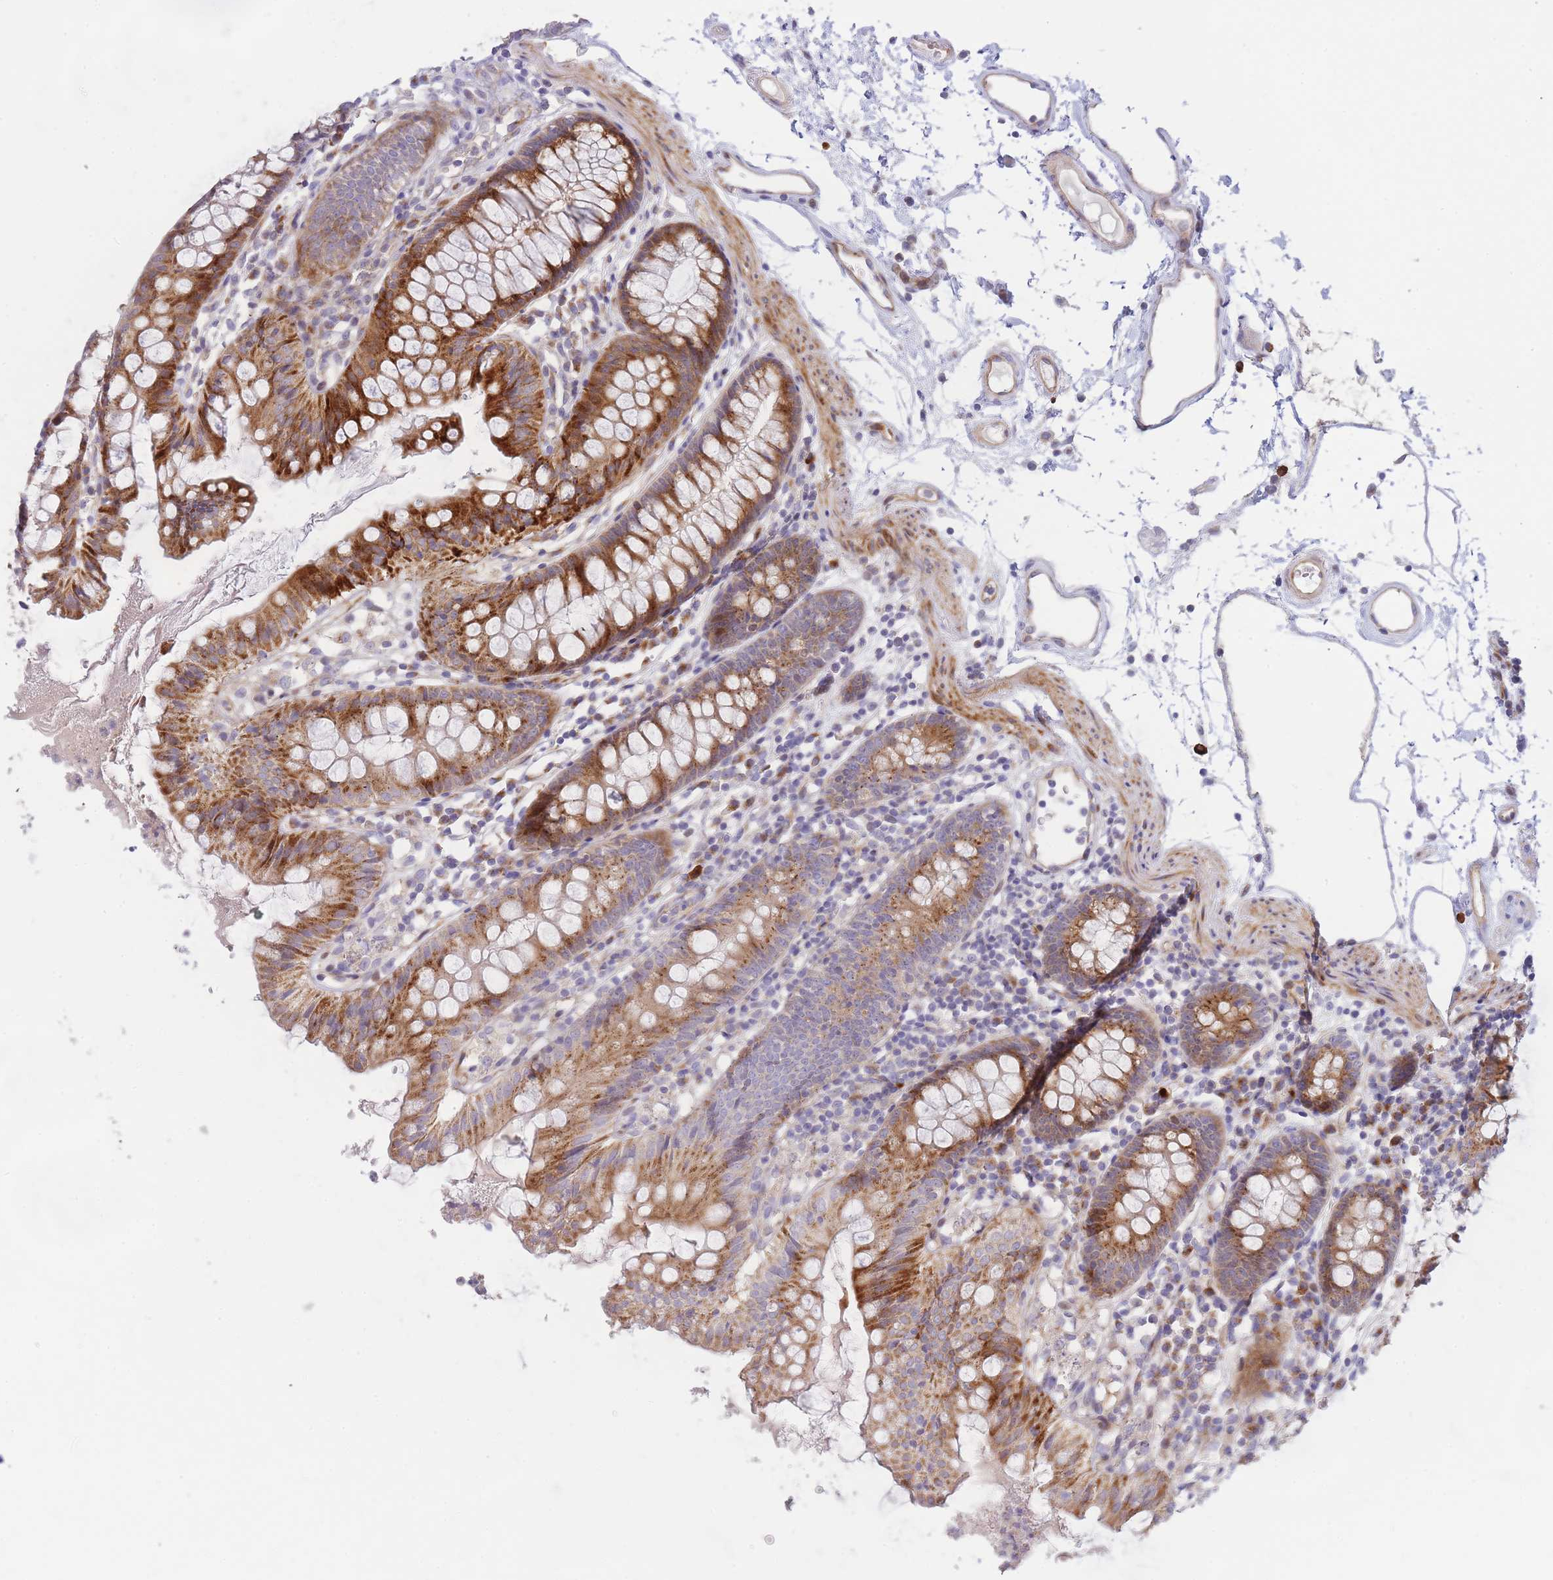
{"staining": {"intensity": "weak", "quantity": "25%-75%", "location": "cytoplasmic/membranous"}, "tissue": "colon", "cell_type": "Endothelial cells", "image_type": "normal", "snomed": [{"axis": "morphology", "description": "Normal tissue, NOS"}, {"axis": "topography", "description": "Colon"}], "caption": "Endothelial cells display weak cytoplasmic/membranous positivity in about 25%-75% of cells in unremarkable colon. Nuclei are stained in blue.", "gene": "ATP5MC2", "patient": {"sex": "female", "age": 84}}